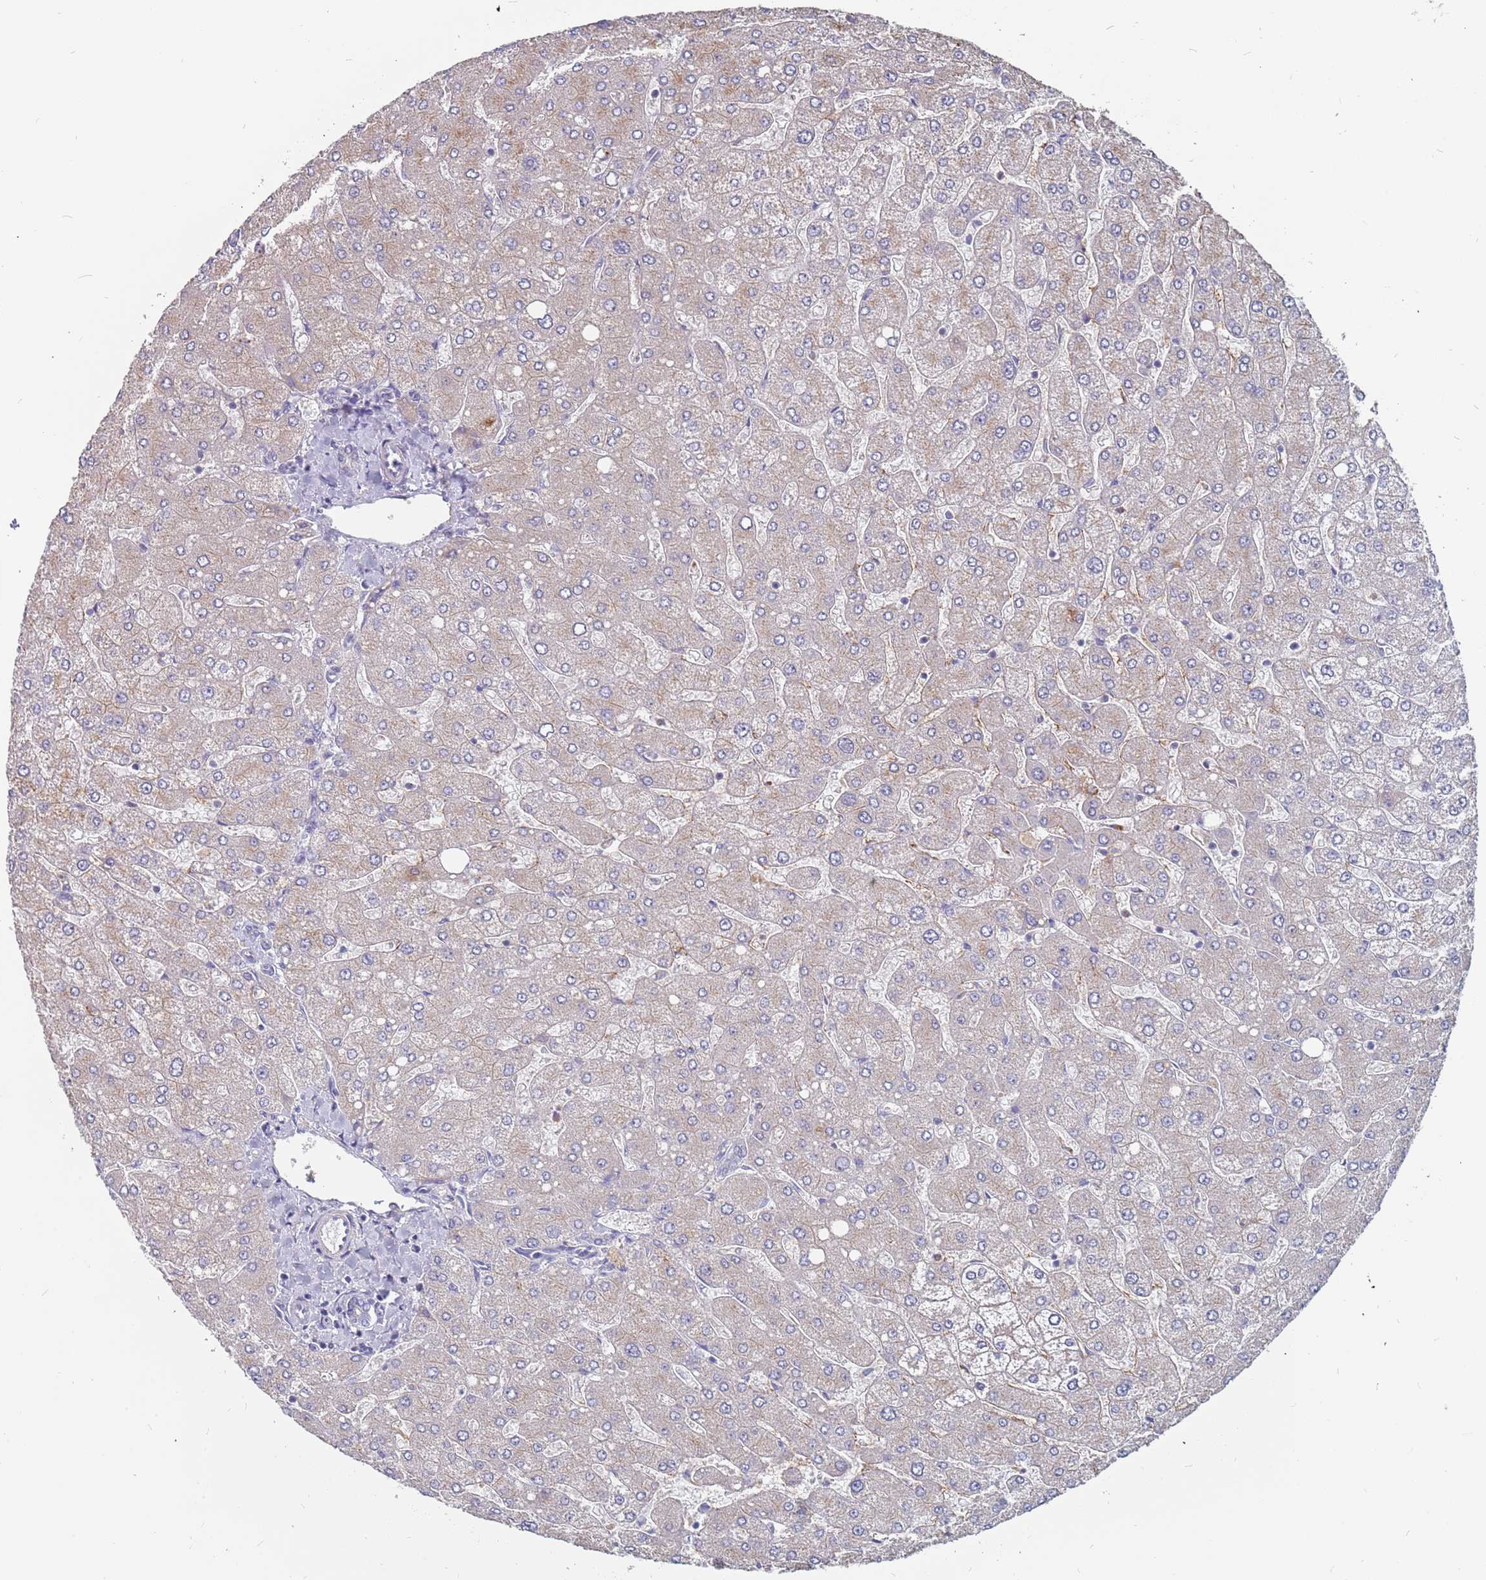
{"staining": {"intensity": "negative", "quantity": "none", "location": "none"}, "tissue": "liver", "cell_type": "Cholangiocytes", "image_type": "normal", "snomed": [{"axis": "morphology", "description": "Normal tissue, NOS"}, {"axis": "topography", "description": "Liver"}], "caption": "Immunohistochemical staining of normal human liver exhibits no significant positivity in cholangiocytes.", "gene": "TCEANC2", "patient": {"sex": "male", "age": 55}}